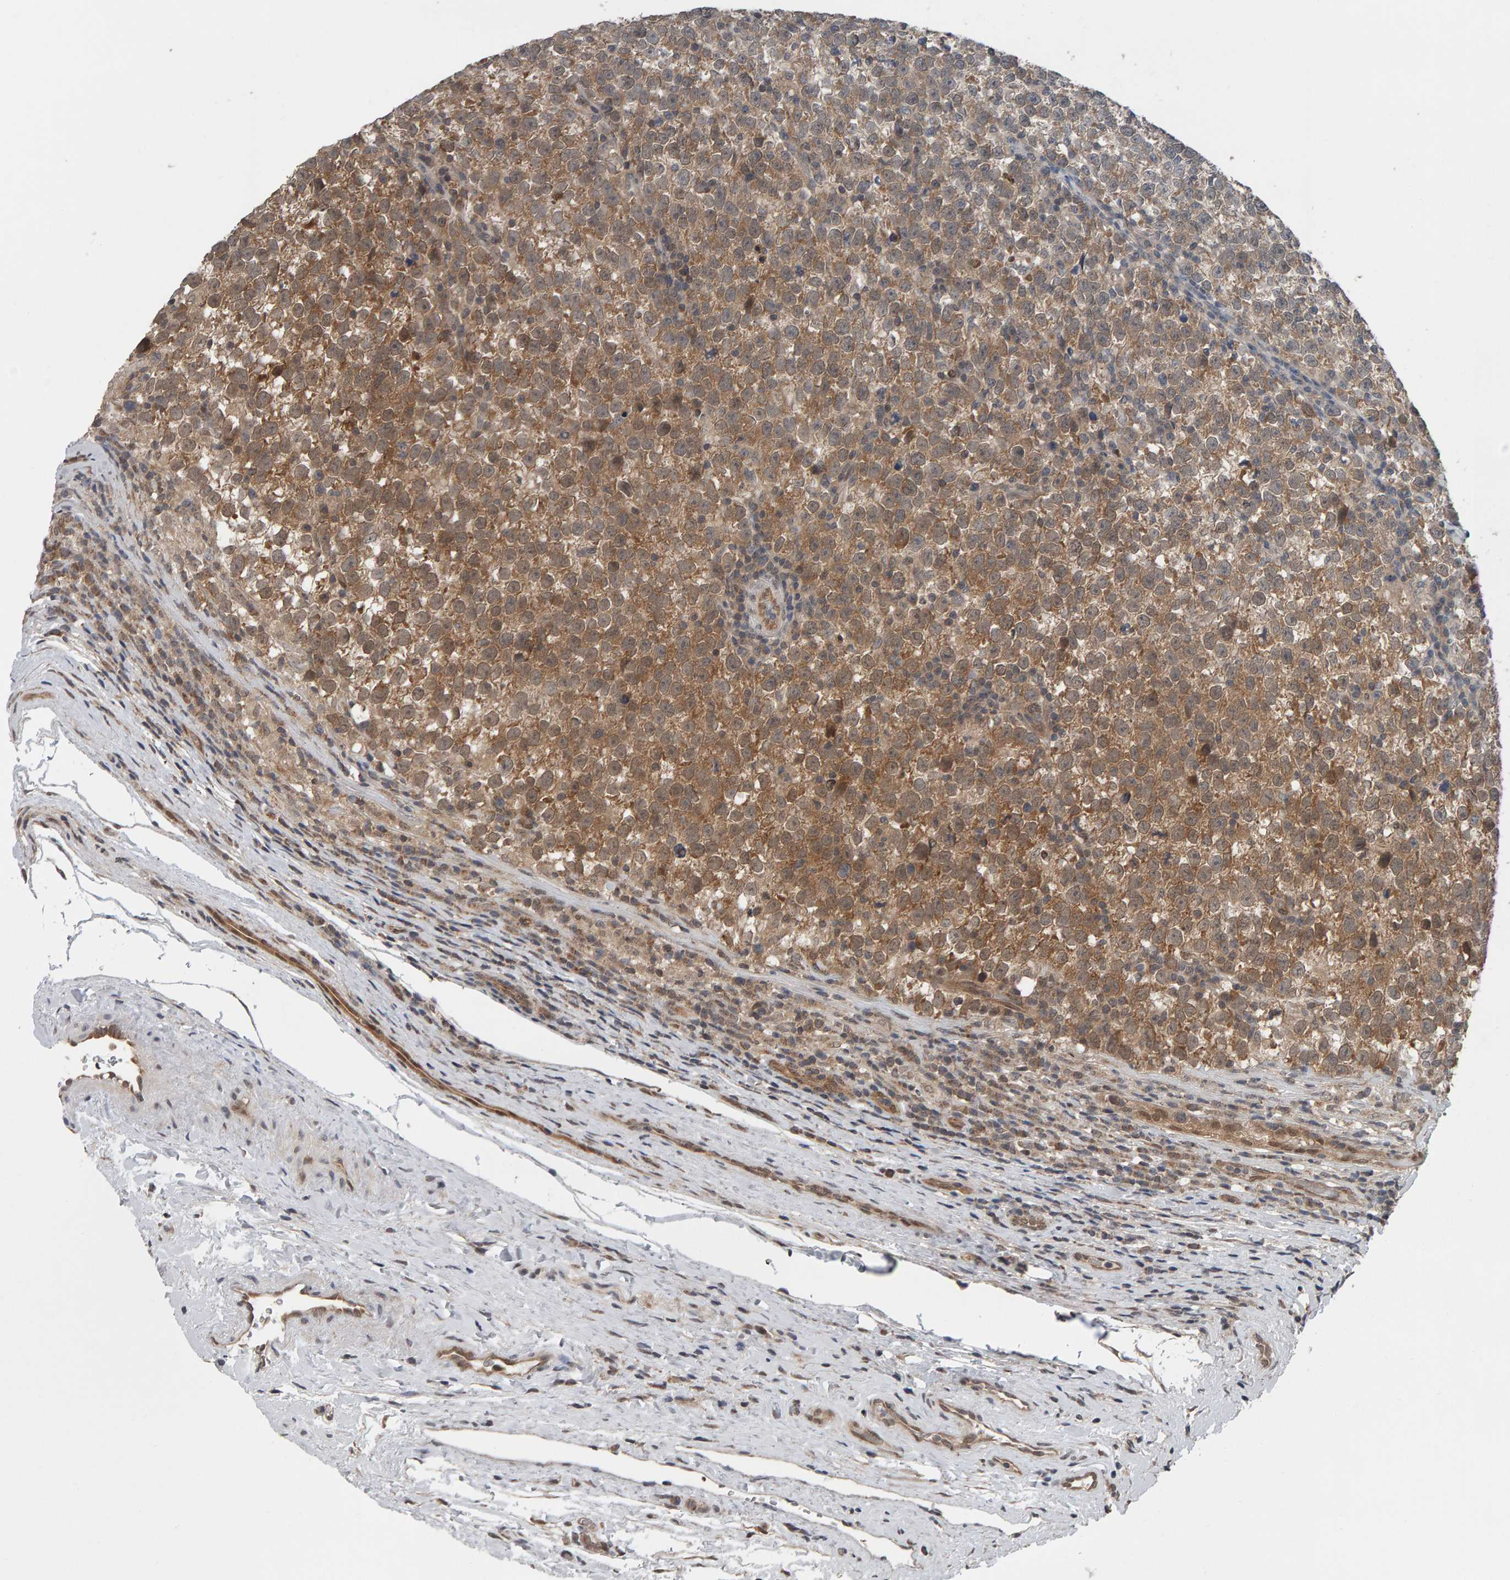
{"staining": {"intensity": "weak", "quantity": ">75%", "location": "cytoplasmic/membranous"}, "tissue": "testis cancer", "cell_type": "Tumor cells", "image_type": "cancer", "snomed": [{"axis": "morphology", "description": "Normal tissue, NOS"}, {"axis": "morphology", "description": "Seminoma, NOS"}, {"axis": "topography", "description": "Testis"}], "caption": "Testis seminoma stained with a brown dye shows weak cytoplasmic/membranous positive positivity in about >75% of tumor cells.", "gene": "COASY", "patient": {"sex": "male", "age": 43}}